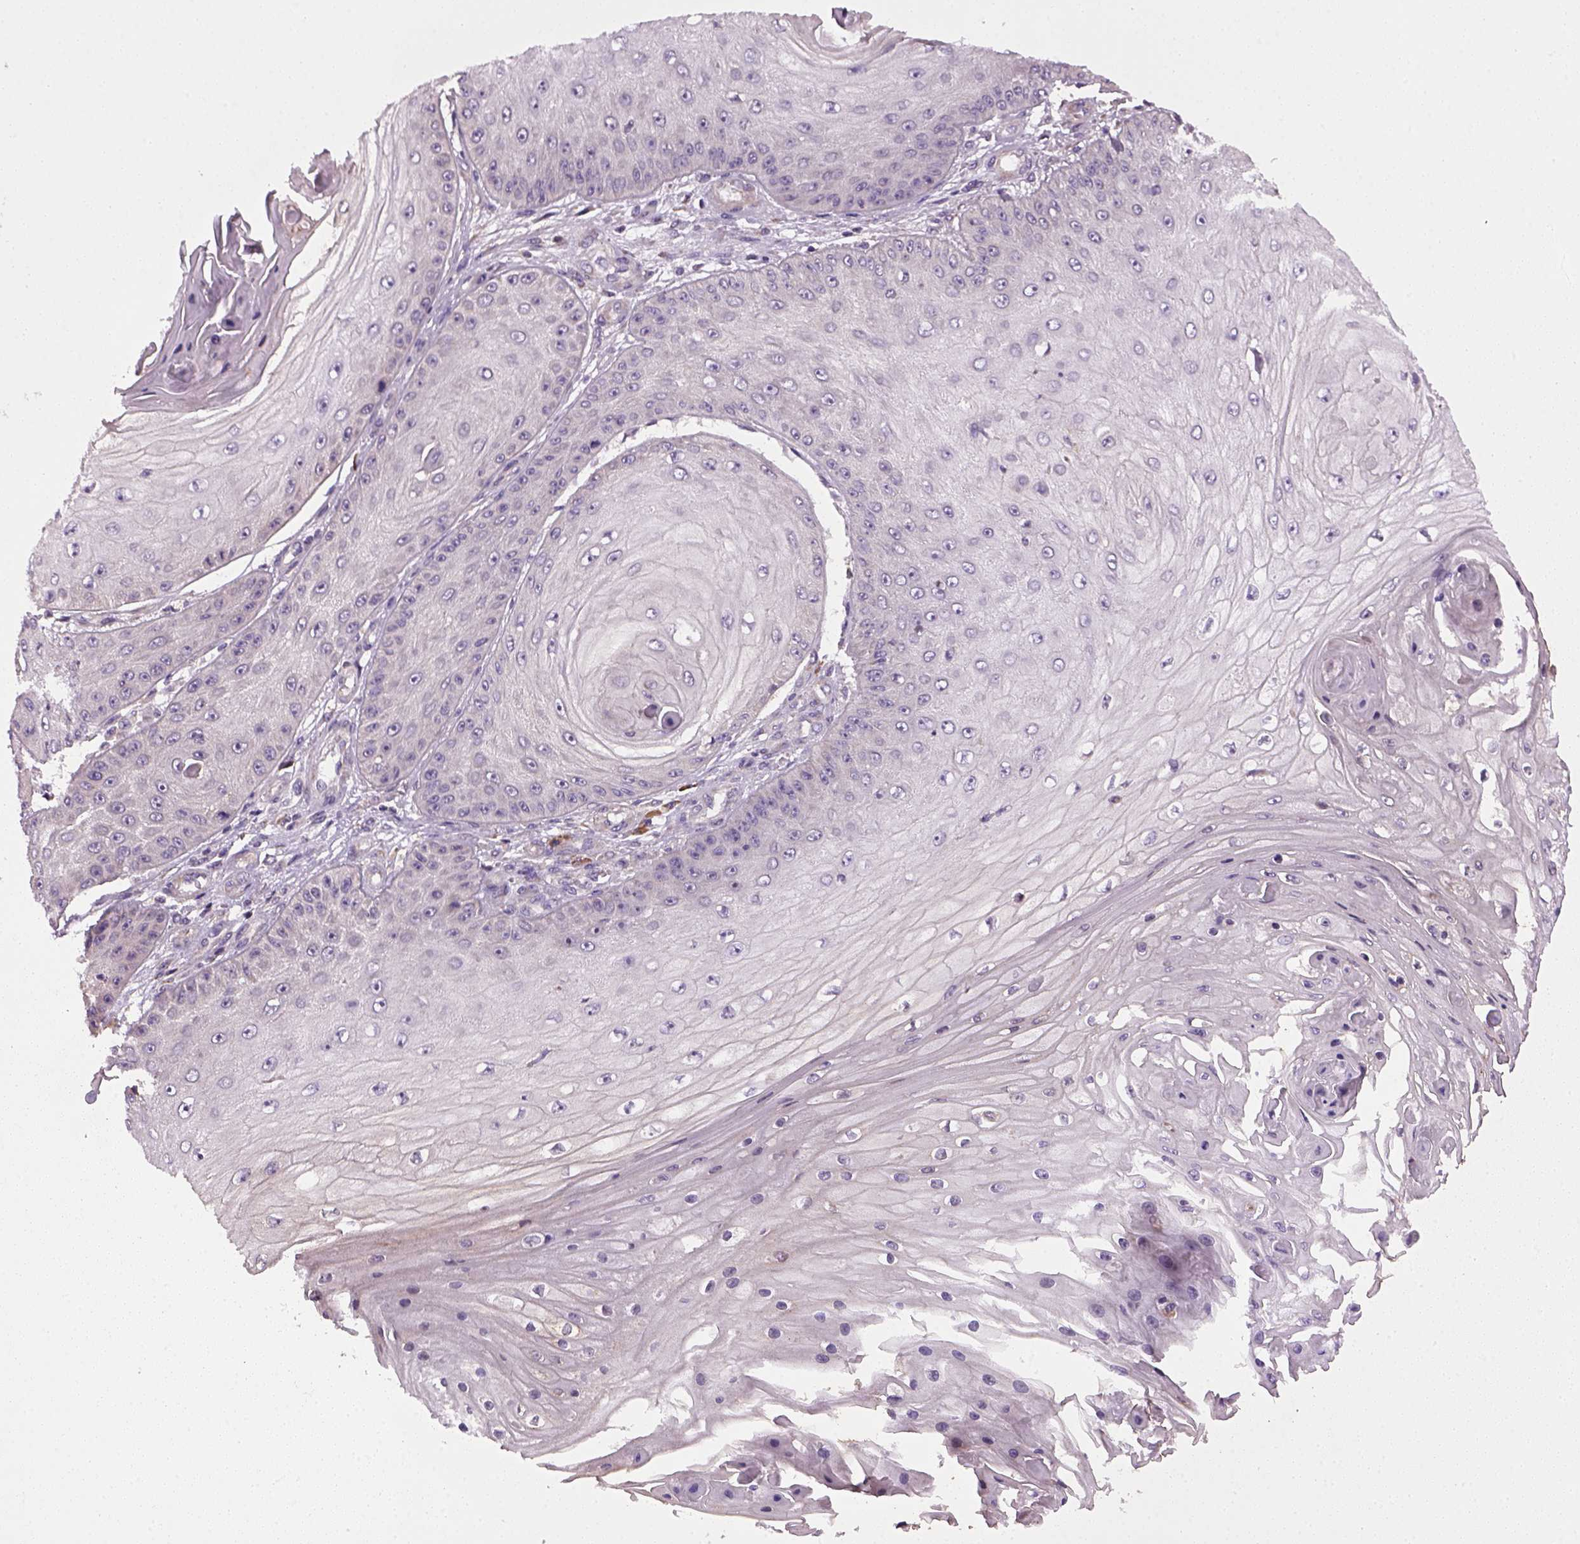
{"staining": {"intensity": "negative", "quantity": "none", "location": "none"}, "tissue": "skin cancer", "cell_type": "Tumor cells", "image_type": "cancer", "snomed": [{"axis": "morphology", "description": "Squamous cell carcinoma, NOS"}, {"axis": "topography", "description": "Skin"}], "caption": "Tumor cells show no significant protein staining in squamous cell carcinoma (skin).", "gene": "TPRG1", "patient": {"sex": "male", "age": 70}}